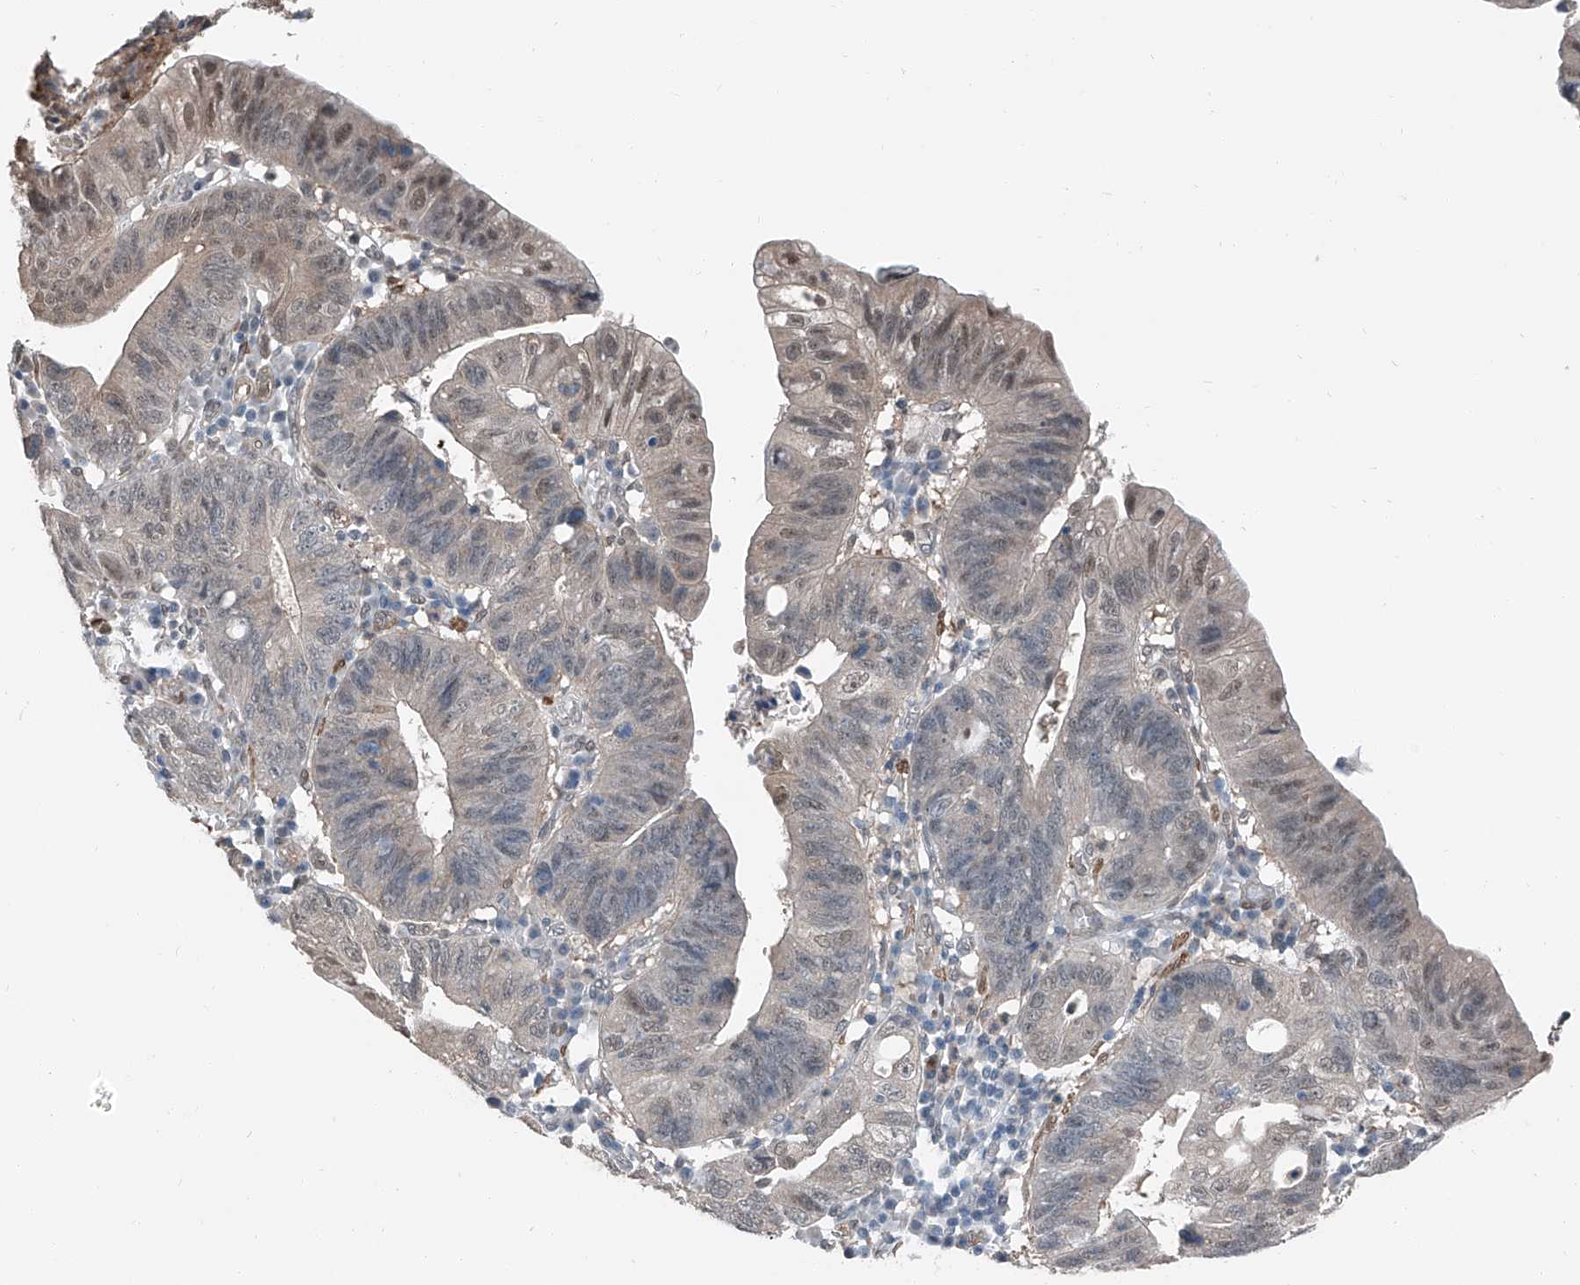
{"staining": {"intensity": "moderate", "quantity": "<25%", "location": "nuclear"}, "tissue": "stomach cancer", "cell_type": "Tumor cells", "image_type": "cancer", "snomed": [{"axis": "morphology", "description": "Adenocarcinoma, NOS"}, {"axis": "topography", "description": "Stomach"}], "caption": "High-power microscopy captured an immunohistochemistry (IHC) photomicrograph of stomach adenocarcinoma, revealing moderate nuclear expression in approximately <25% of tumor cells. (brown staining indicates protein expression, while blue staining denotes nuclei).", "gene": "HSPA6", "patient": {"sex": "male", "age": 59}}